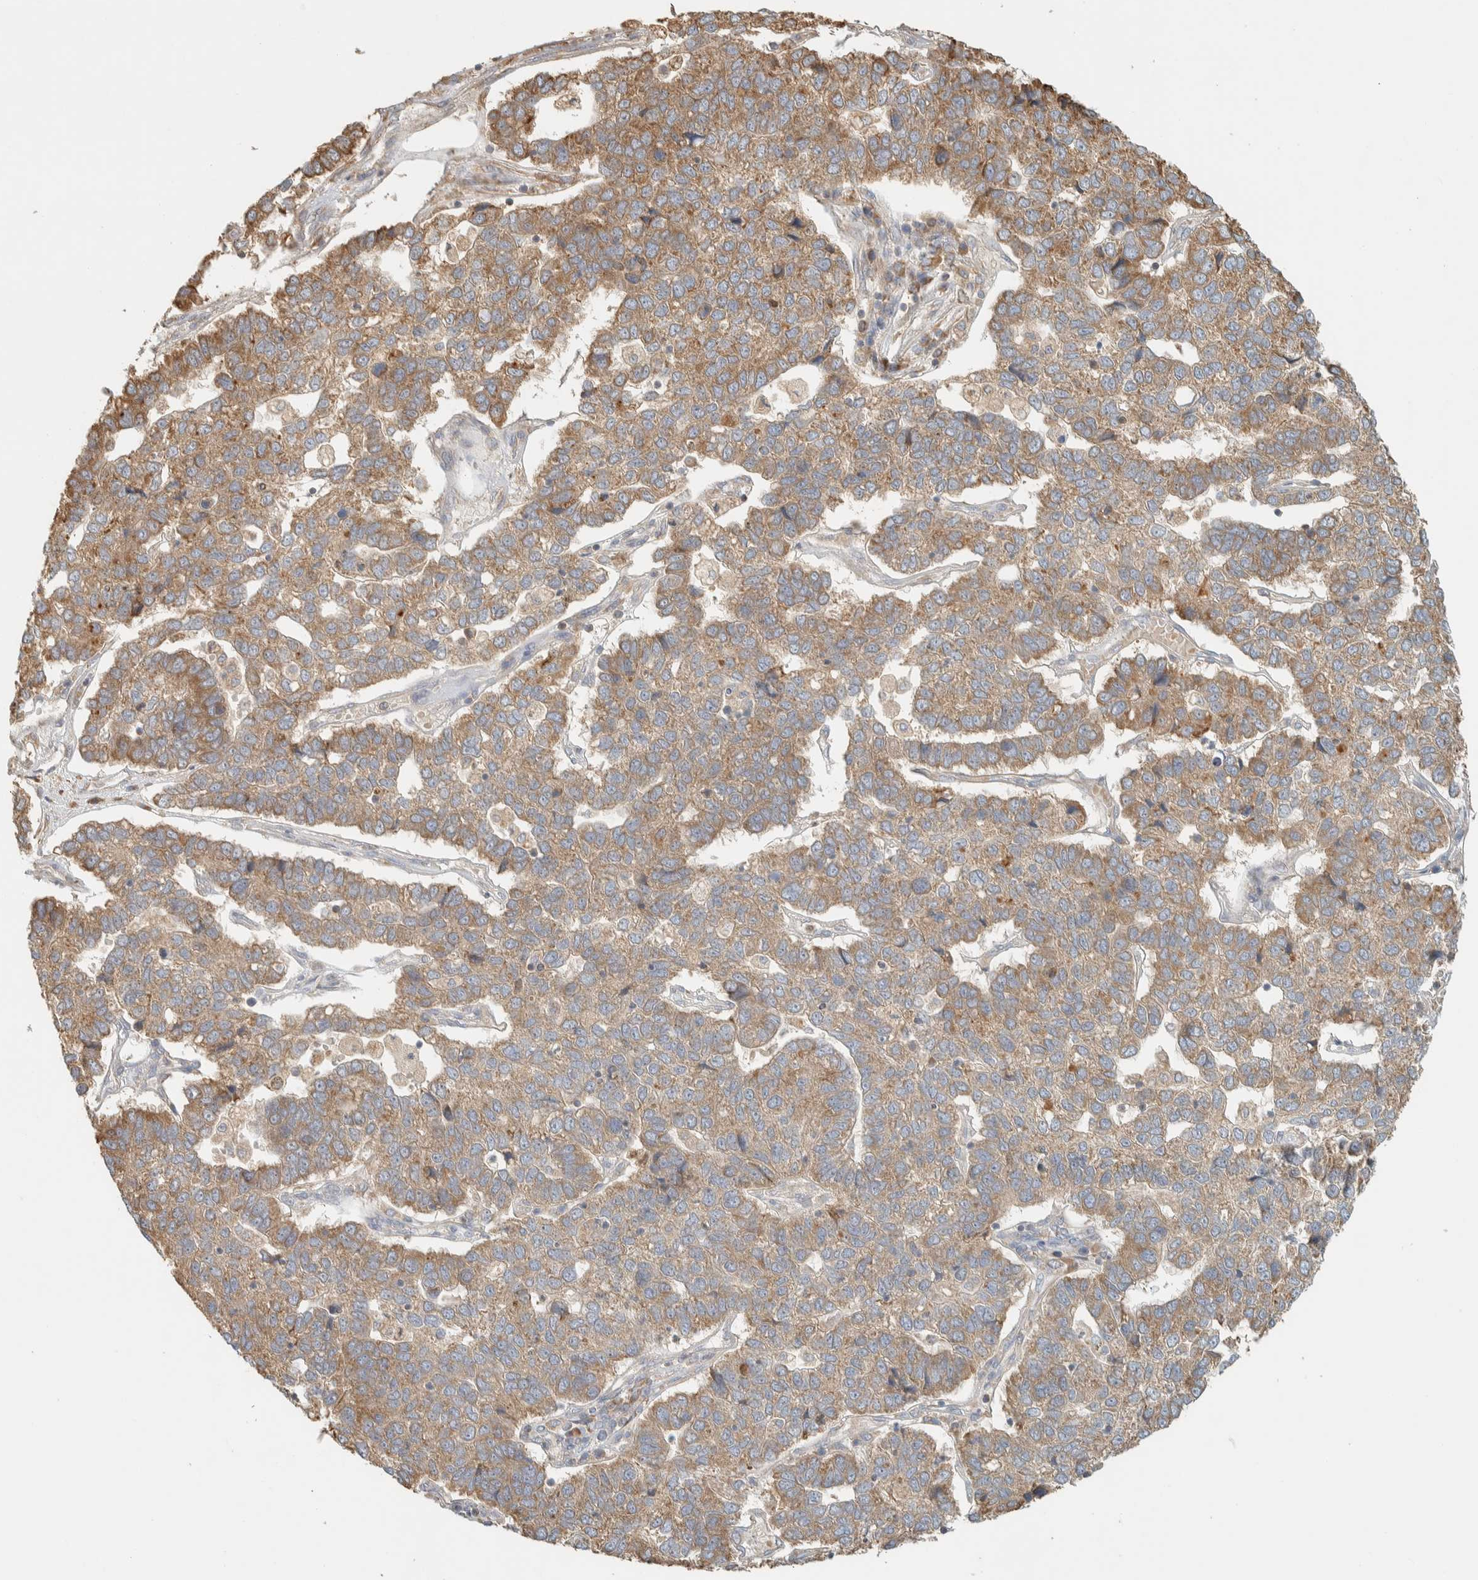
{"staining": {"intensity": "moderate", "quantity": "25%-75%", "location": "cytoplasmic/membranous"}, "tissue": "pancreatic cancer", "cell_type": "Tumor cells", "image_type": "cancer", "snomed": [{"axis": "morphology", "description": "Adenocarcinoma, NOS"}, {"axis": "topography", "description": "Pancreas"}], "caption": "Pancreatic adenocarcinoma stained with DAB (3,3'-diaminobenzidine) immunohistochemistry displays medium levels of moderate cytoplasmic/membranous positivity in approximately 25%-75% of tumor cells.", "gene": "RAB11FIP1", "patient": {"sex": "female", "age": 61}}